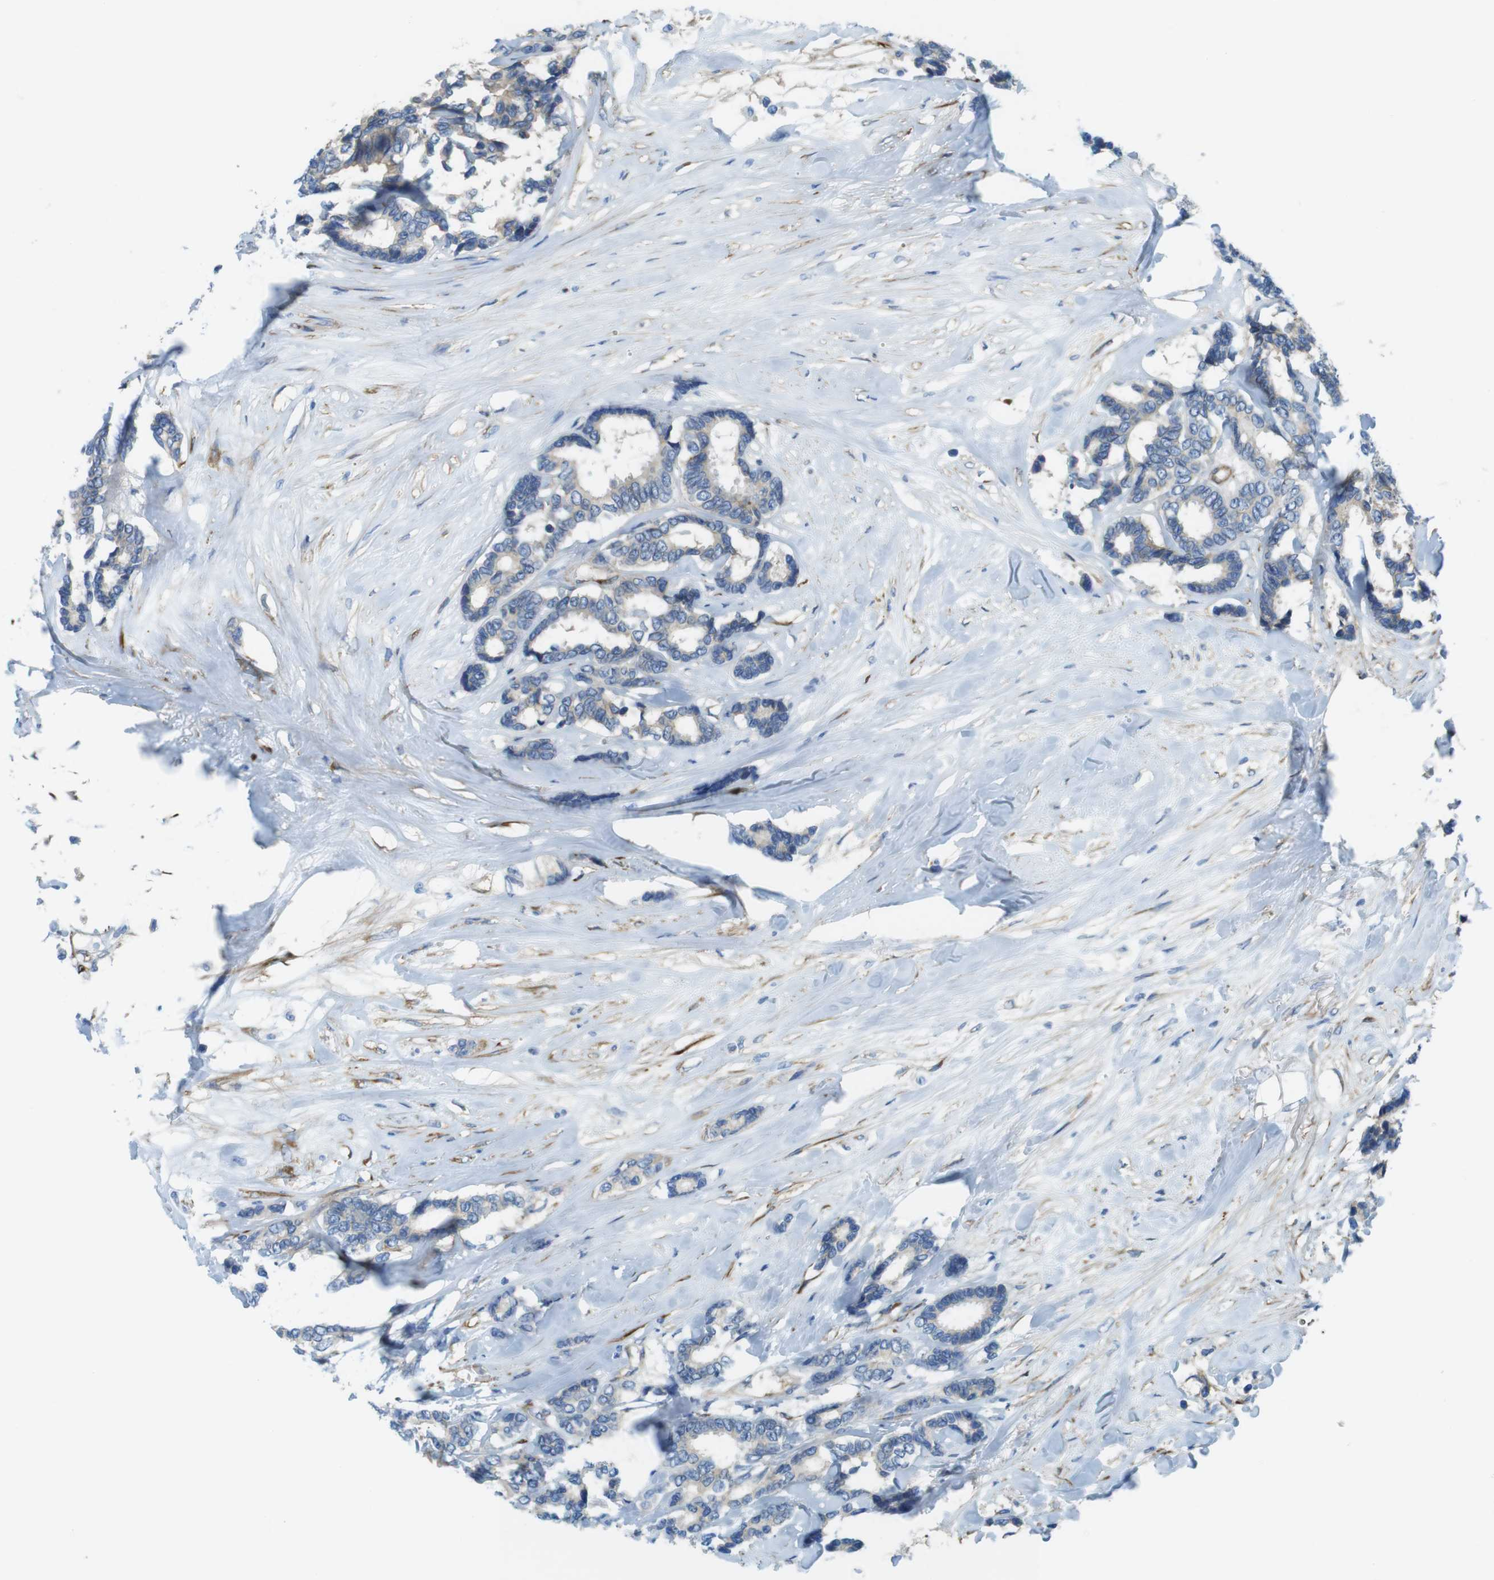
{"staining": {"intensity": "weak", "quantity": "25%-75%", "location": "cytoplasmic/membranous"}, "tissue": "breast cancer", "cell_type": "Tumor cells", "image_type": "cancer", "snomed": [{"axis": "morphology", "description": "Duct carcinoma"}, {"axis": "topography", "description": "Breast"}], "caption": "This is a photomicrograph of immunohistochemistry staining of breast intraductal carcinoma, which shows weak staining in the cytoplasmic/membranous of tumor cells.", "gene": "EMP2", "patient": {"sex": "female", "age": 87}}